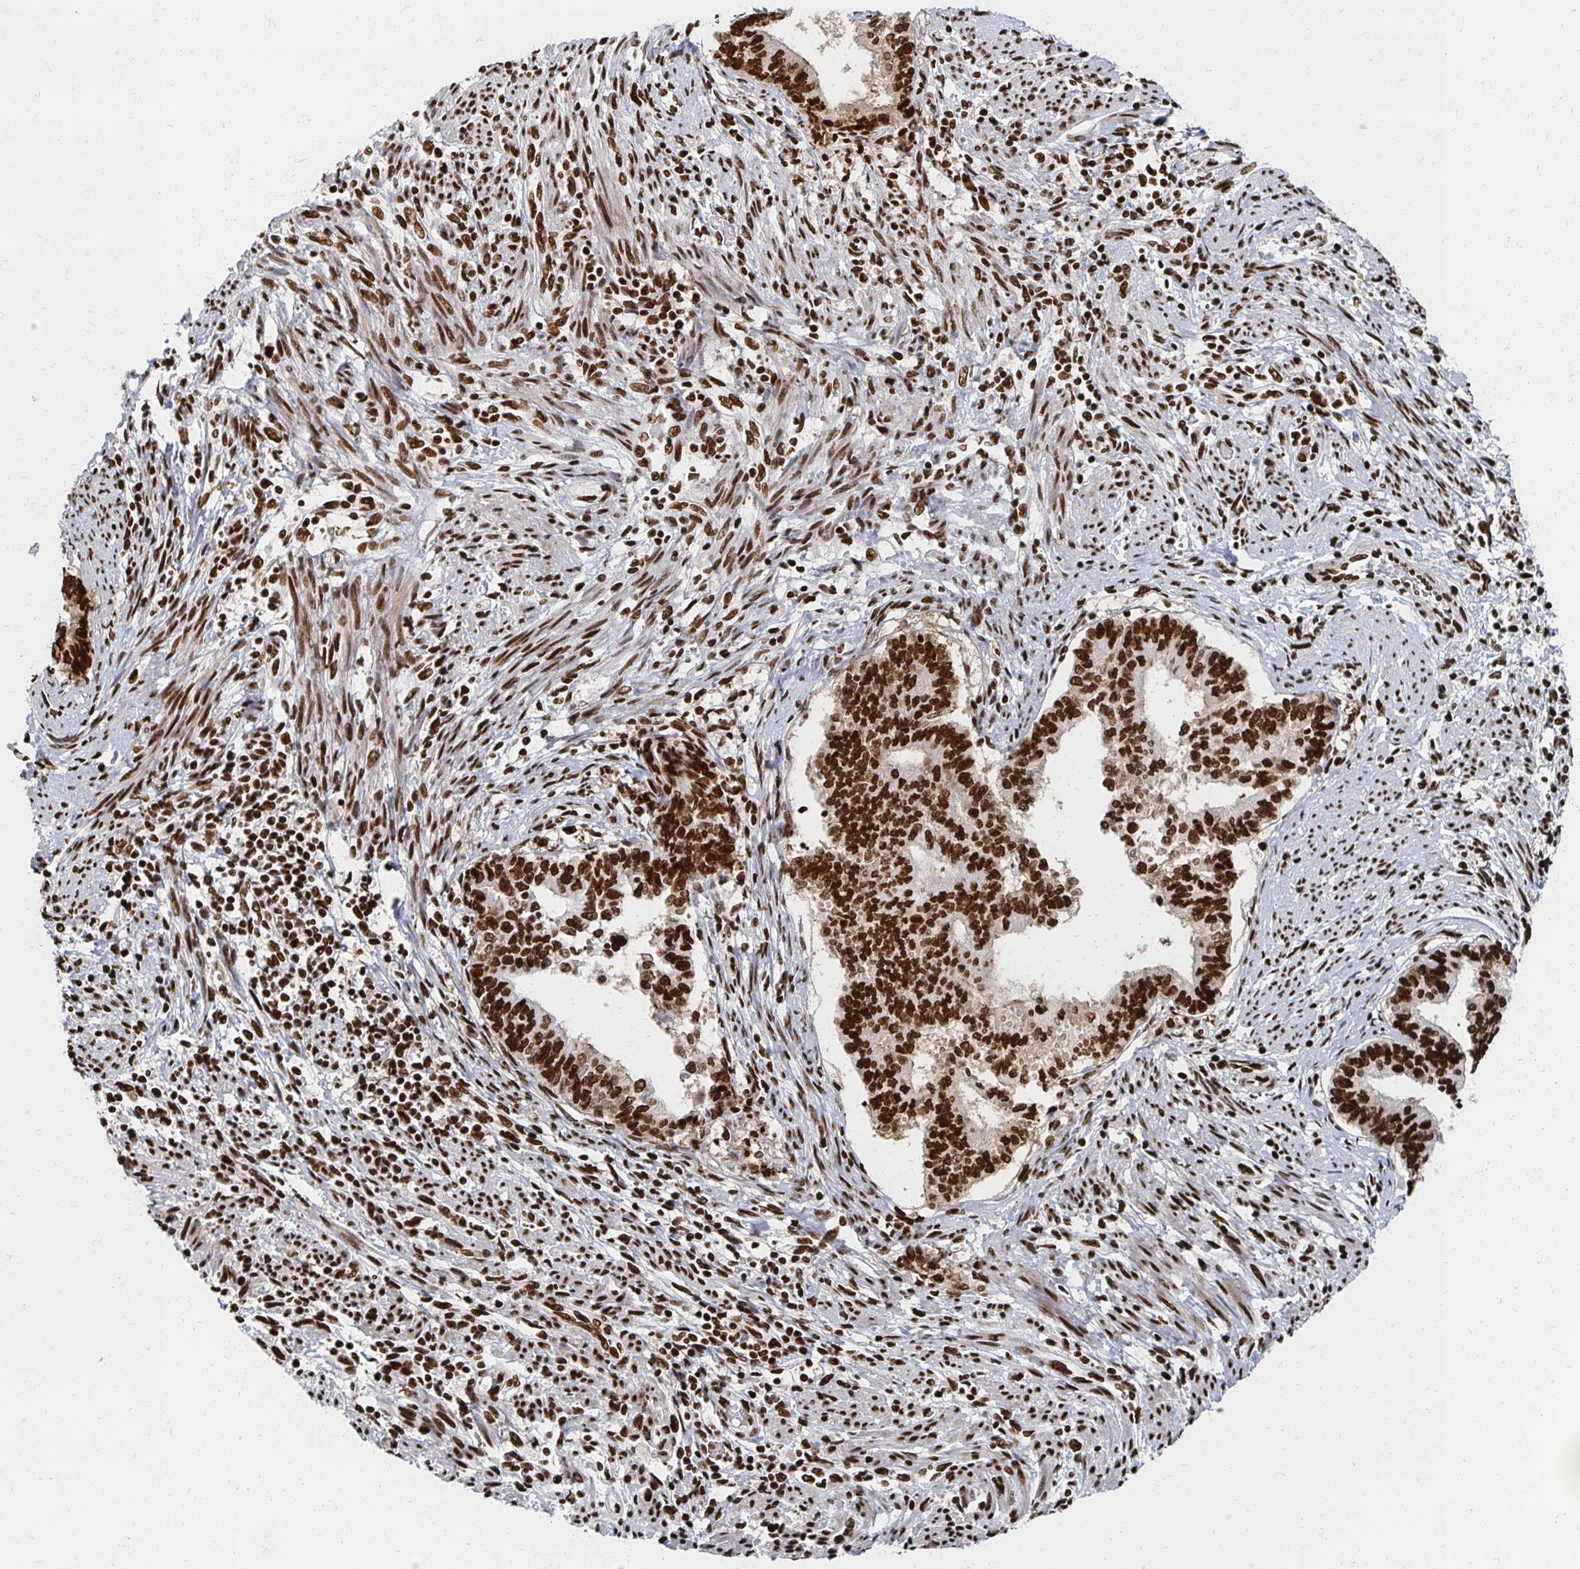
{"staining": {"intensity": "strong", "quantity": ">75%", "location": "nuclear"}, "tissue": "endometrial cancer", "cell_type": "Tumor cells", "image_type": "cancer", "snomed": [{"axis": "morphology", "description": "Adenocarcinoma, NOS"}, {"axis": "topography", "description": "Endometrium"}], "caption": "The photomicrograph reveals staining of endometrial adenocarcinoma, revealing strong nuclear protein positivity (brown color) within tumor cells.", "gene": "RBBP7", "patient": {"sex": "female", "age": 65}}